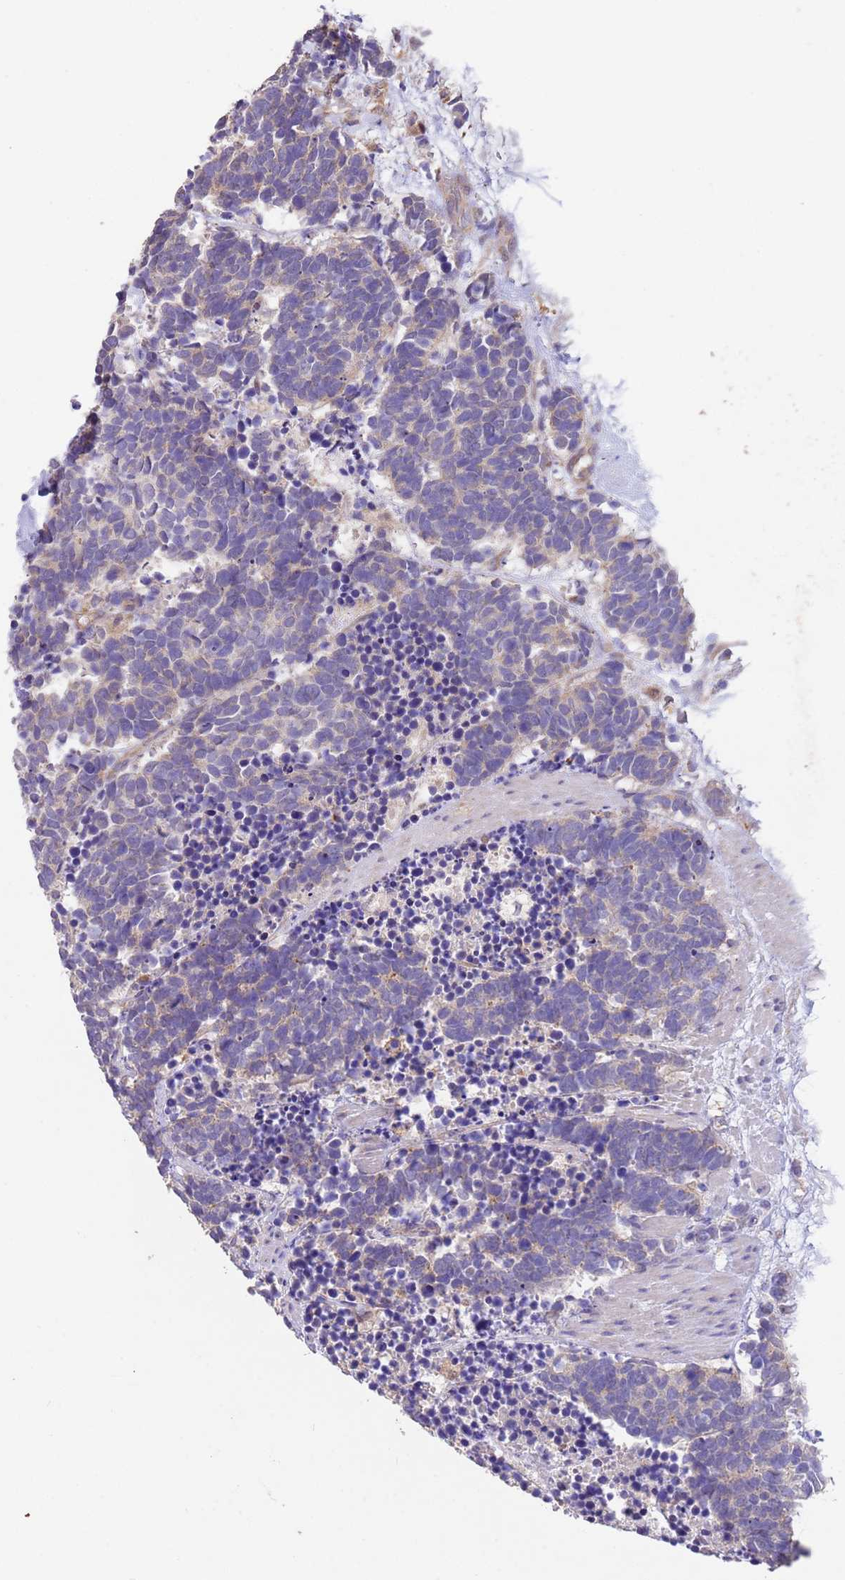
{"staining": {"intensity": "negative", "quantity": "none", "location": "none"}, "tissue": "carcinoid", "cell_type": "Tumor cells", "image_type": "cancer", "snomed": [{"axis": "morphology", "description": "Carcinoma, NOS"}, {"axis": "morphology", "description": "Carcinoid, malignant, NOS"}, {"axis": "topography", "description": "Prostate"}], "caption": "Tumor cells show no significant positivity in carcinoma.", "gene": "NPHP1", "patient": {"sex": "male", "age": 57}}